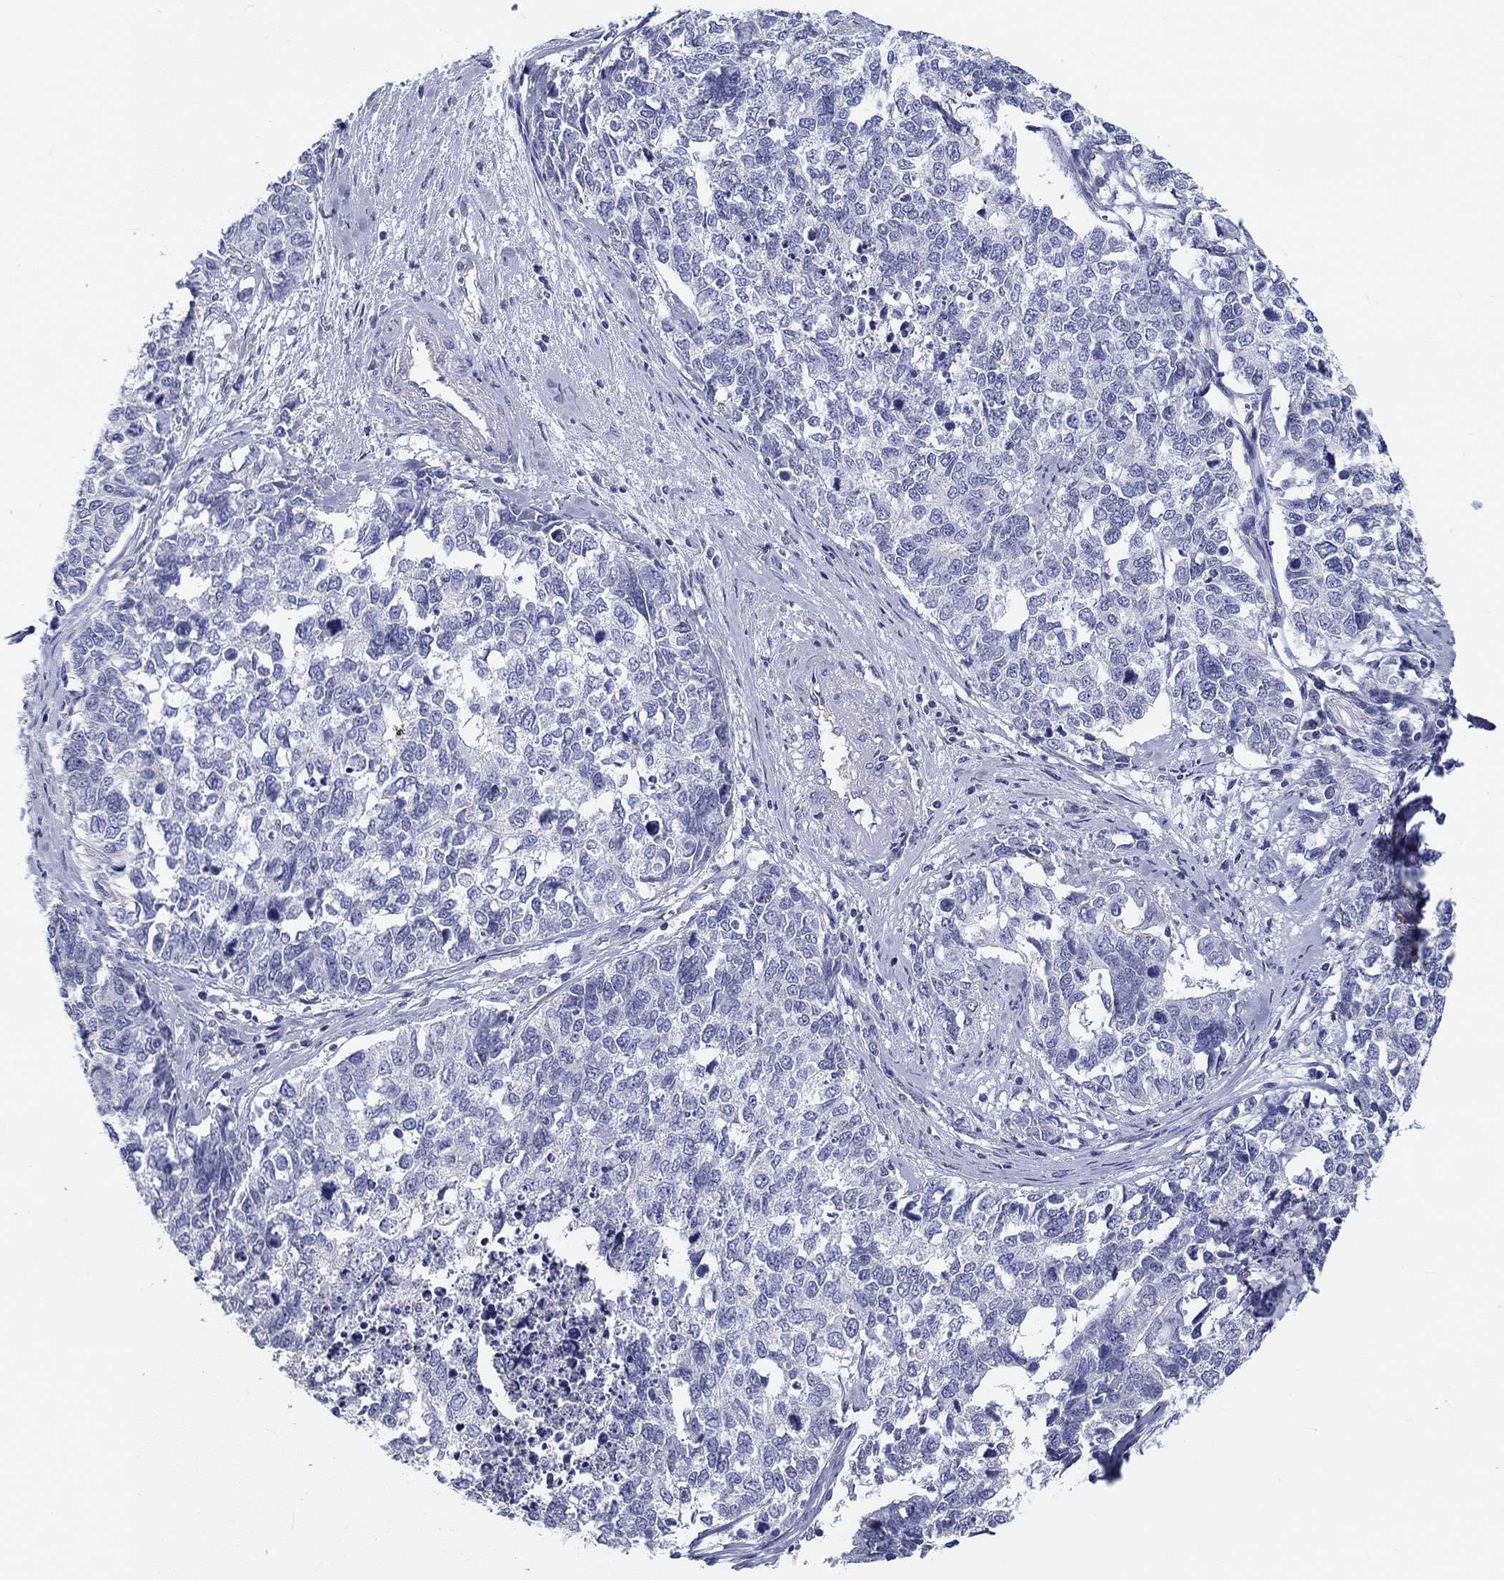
{"staining": {"intensity": "negative", "quantity": "none", "location": "none"}, "tissue": "cervical cancer", "cell_type": "Tumor cells", "image_type": "cancer", "snomed": [{"axis": "morphology", "description": "Squamous cell carcinoma, NOS"}, {"axis": "topography", "description": "Cervix"}], "caption": "This is a image of IHC staining of cervical squamous cell carcinoma, which shows no expression in tumor cells.", "gene": "CRYGD", "patient": {"sex": "female", "age": 63}}